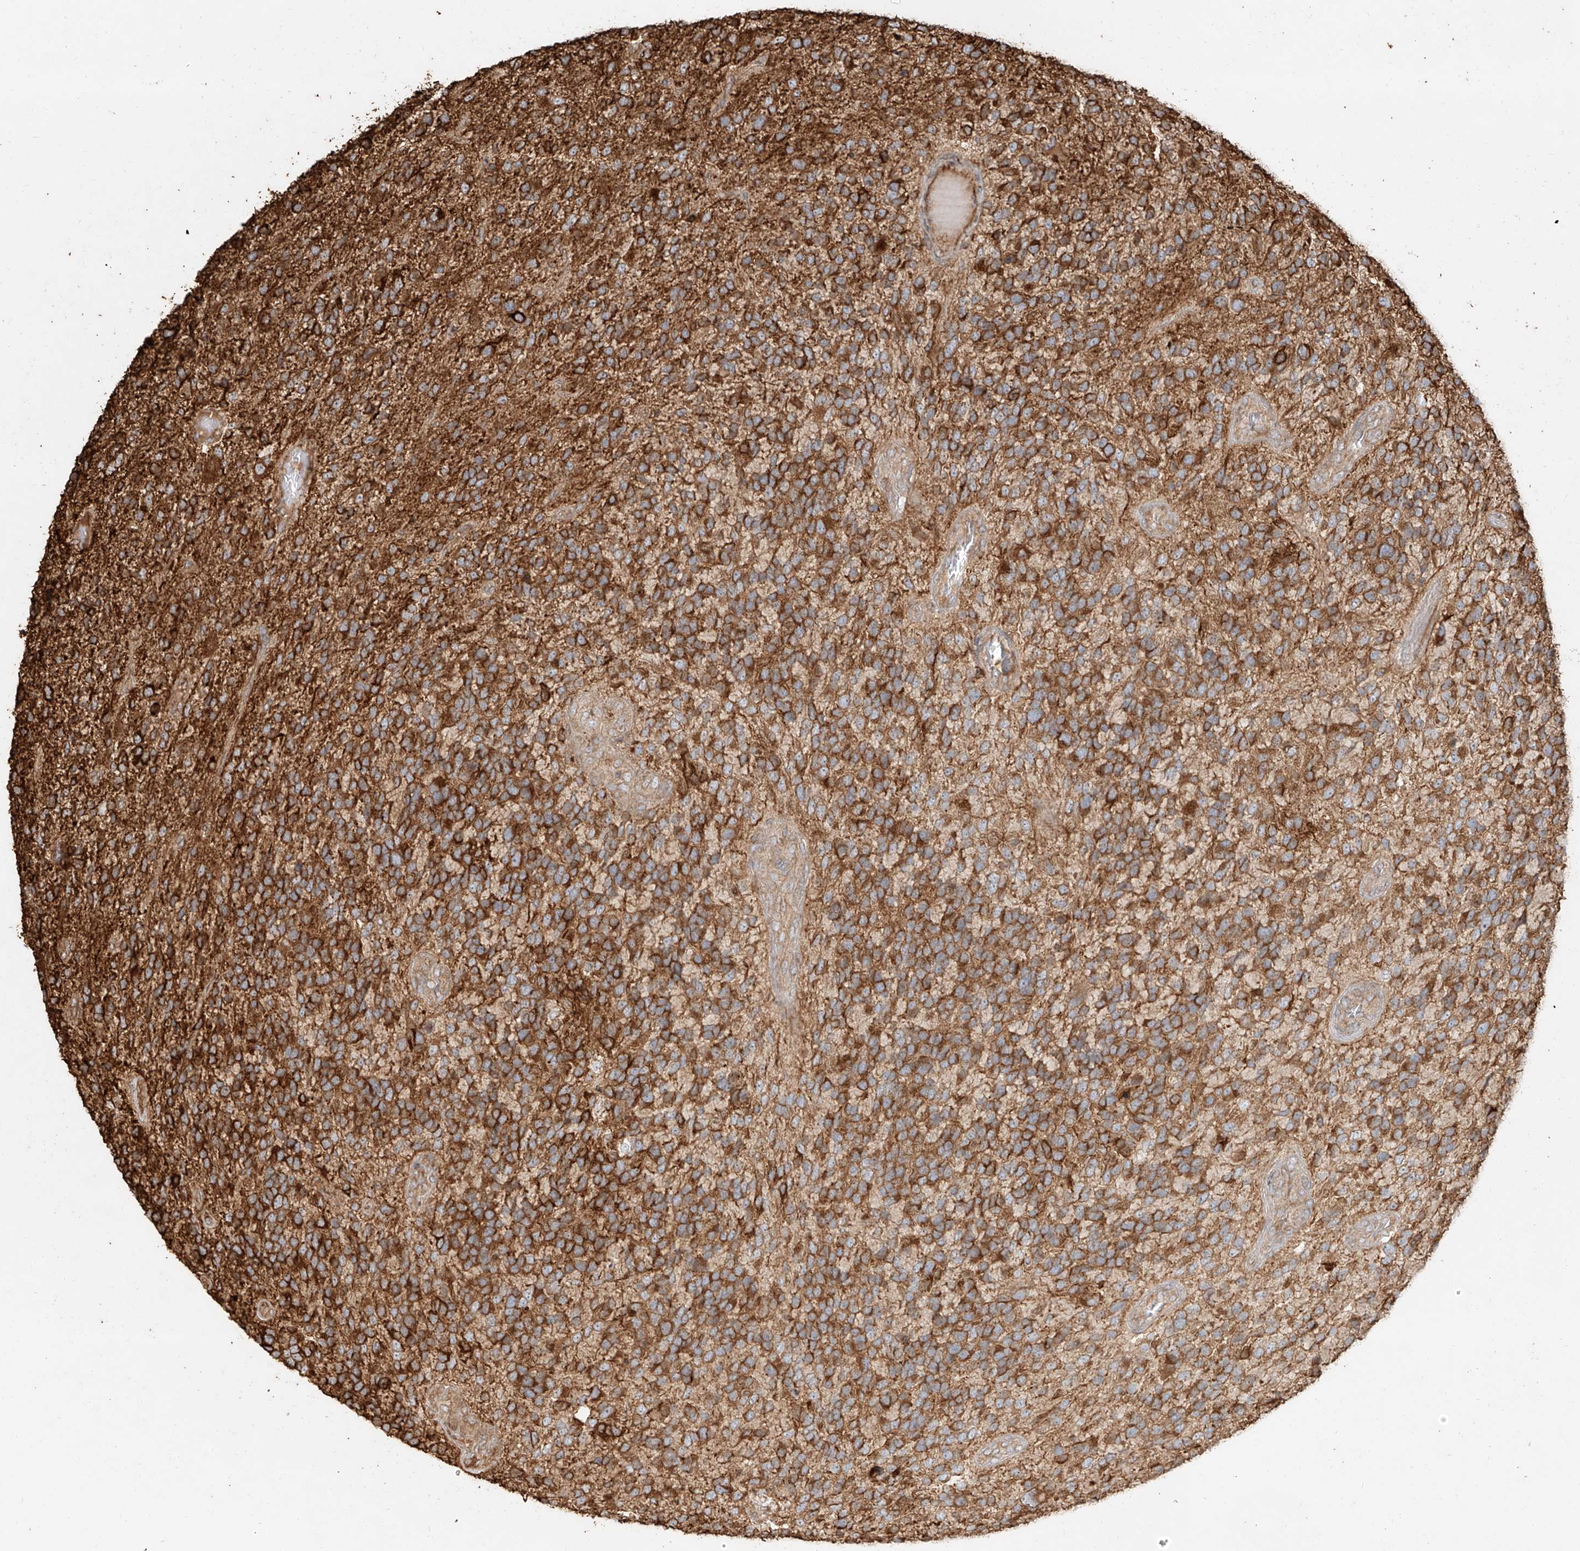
{"staining": {"intensity": "moderate", "quantity": ">75%", "location": "cytoplasmic/membranous"}, "tissue": "glioma", "cell_type": "Tumor cells", "image_type": "cancer", "snomed": [{"axis": "morphology", "description": "Glioma, malignant, High grade"}, {"axis": "topography", "description": "Brain"}], "caption": "Protein expression analysis of human malignant high-grade glioma reveals moderate cytoplasmic/membranous positivity in approximately >75% of tumor cells. Nuclei are stained in blue.", "gene": "EFNB1", "patient": {"sex": "female", "age": 58}}